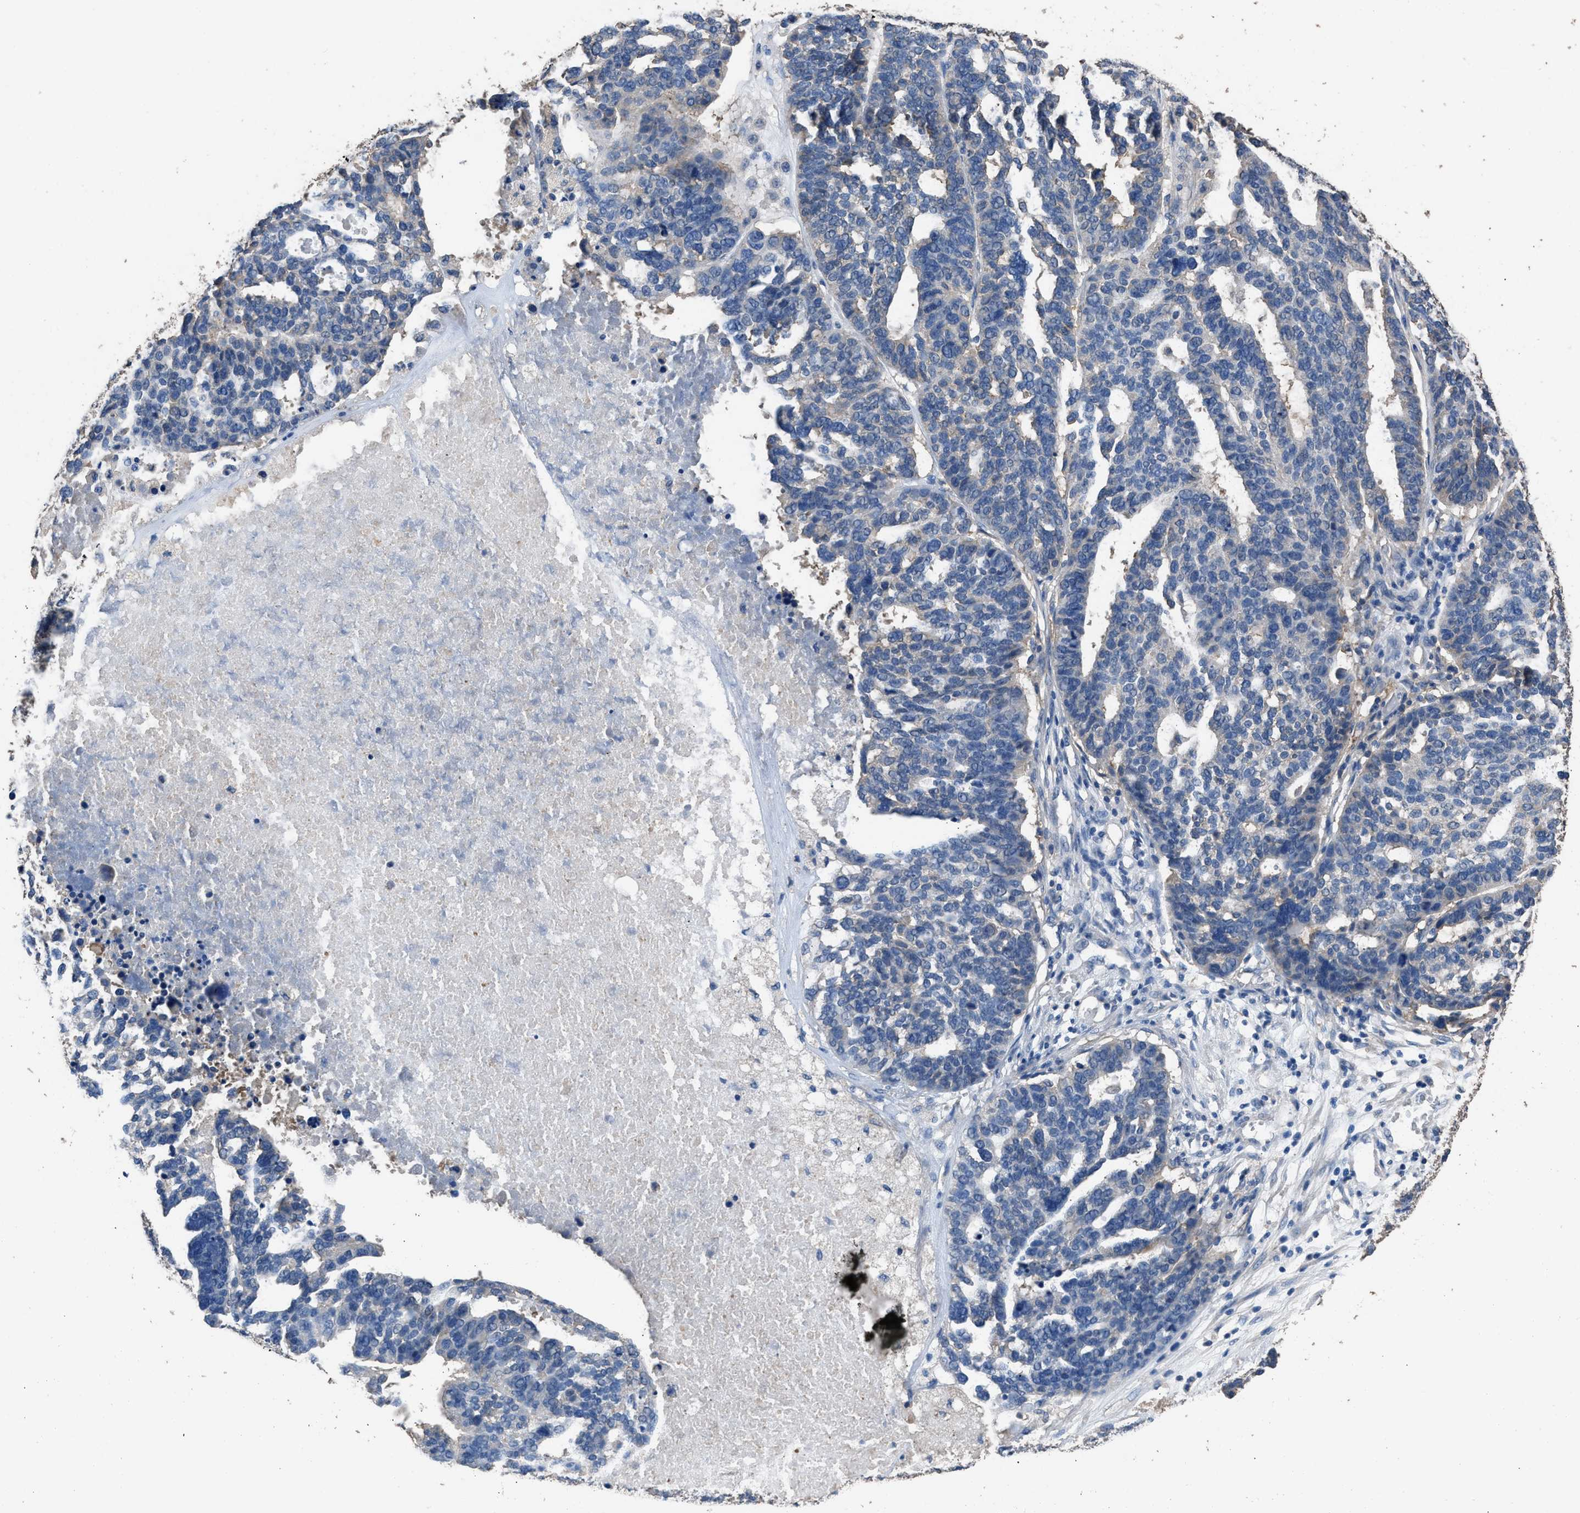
{"staining": {"intensity": "negative", "quantity": "none", "location": "none"}, "tissue": "ovarian cancer", "cell_type": "Tumor cells", "image_type": "cancer", "snomed": [{"axis": "morphology", "description": "Cystadenocarcinoma, serous, NOS"}, {"axis": "topography", "description": "Ovary"}], "caption": "Ovarian cancer (serous cystadenocarcinoma) was stained to show a protein in brown. There is no significant positivity in tumor cells. The staining was performed using DAB (3,3'-diaminobenzidine) to visualize the protein expression in brown, while the nuclei were stained in blue with hematoxylin (Magnification: 20x).", "gene": "ITSN1", "patient": {"sex": "female", "age": 59}}